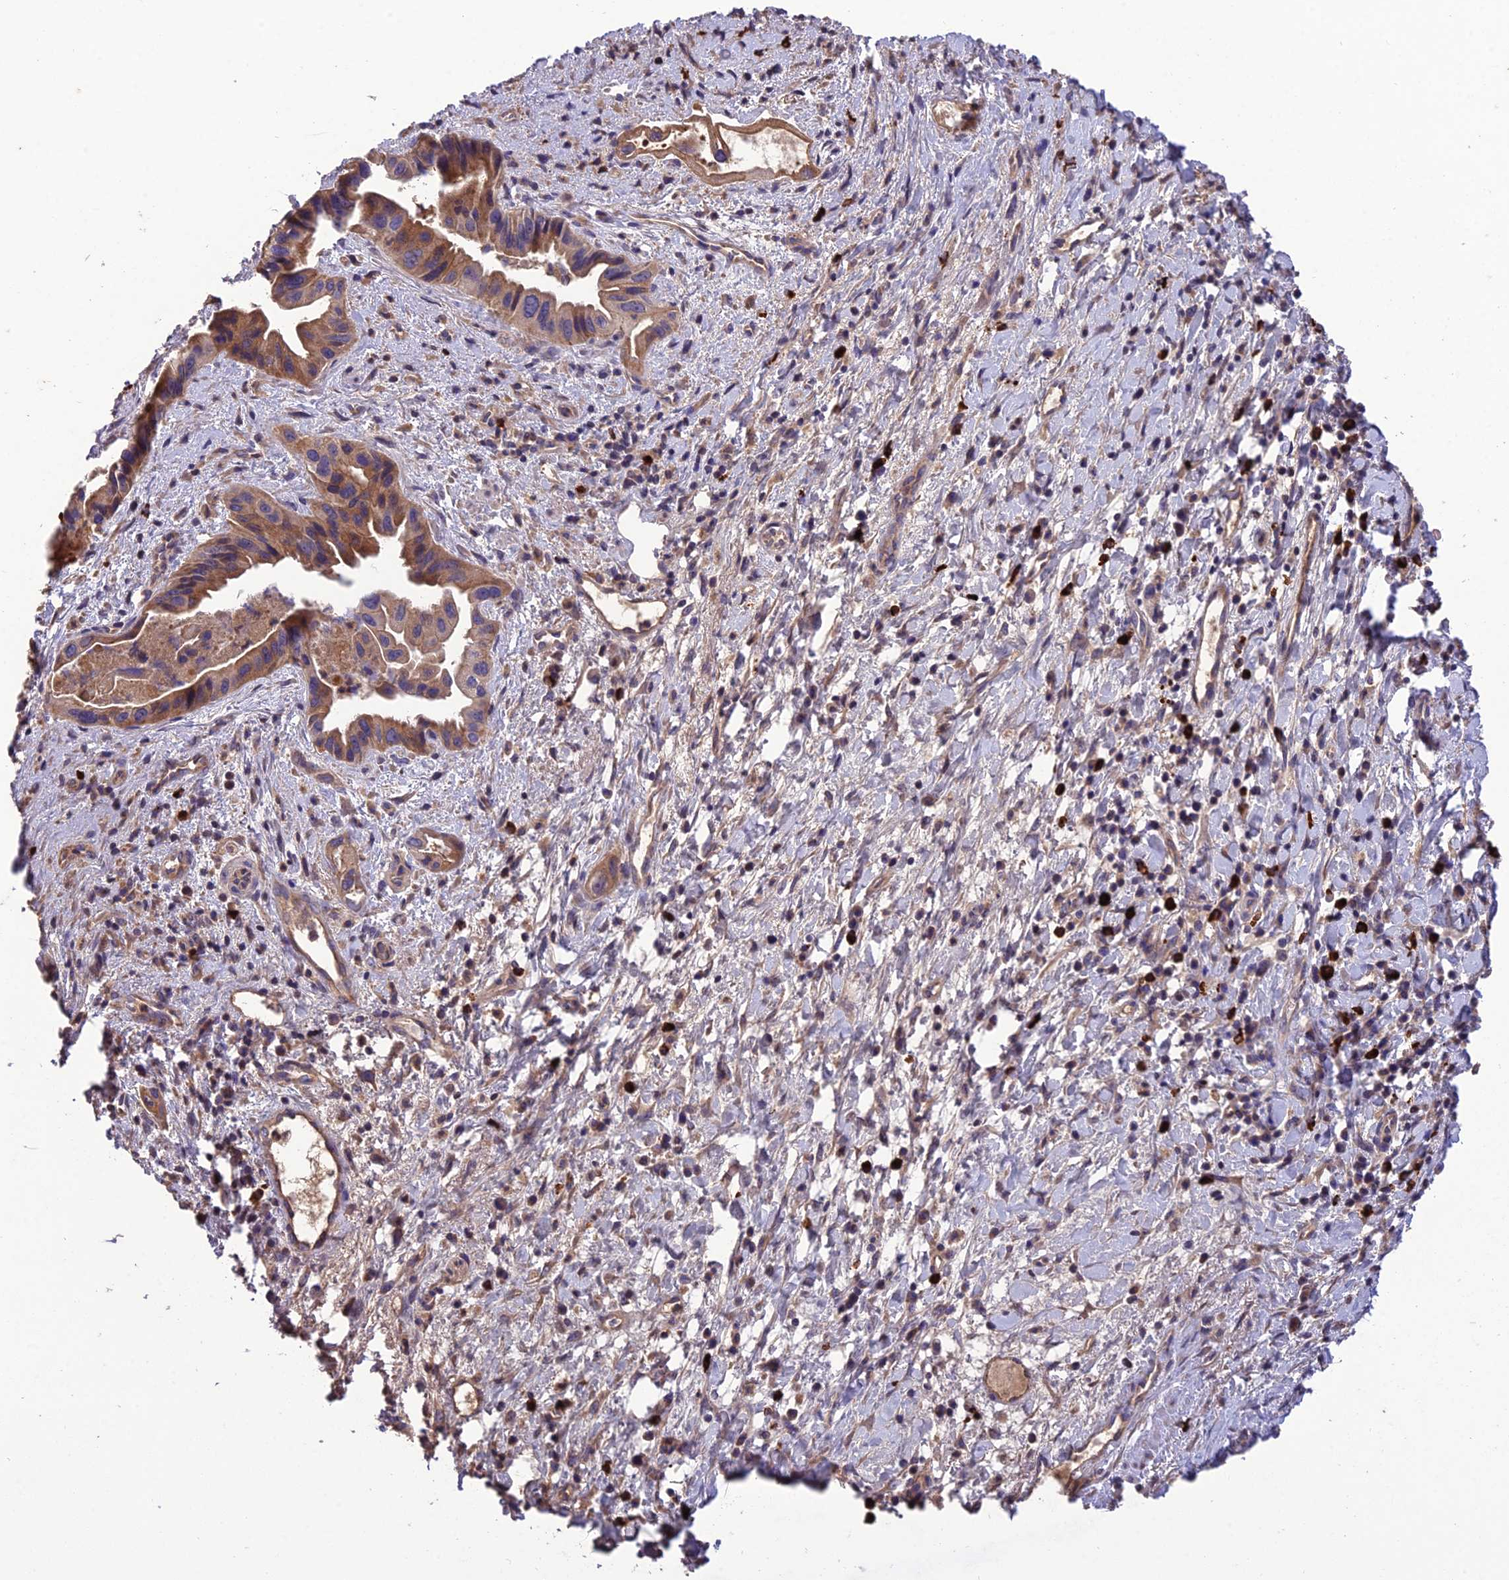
{"staining": {"intensity": "moderate", "quantity": ">75%", "location": "cytoplasmic/membranous"}, "tissue": "pancreatic cancer", "cell_type": "Tumor cells", "image_type": "cancer", "snomed": [{"axis": "morphology", "description": "Adenocarcinoma, NOS"}, {"axis": "topography", "description": "Pancreas"}], "caption": "Immunohistochemical staining of pancreatic adenocarcinoma shows medium levels of moderate cytoplasmic/membranous protein expression in about >75% of tumor cells. (brown staining indicates protein expression, while blue staining denotes nuclei).", "gene": "MIOS", "patient": {"sex": "female", "age": 77}}